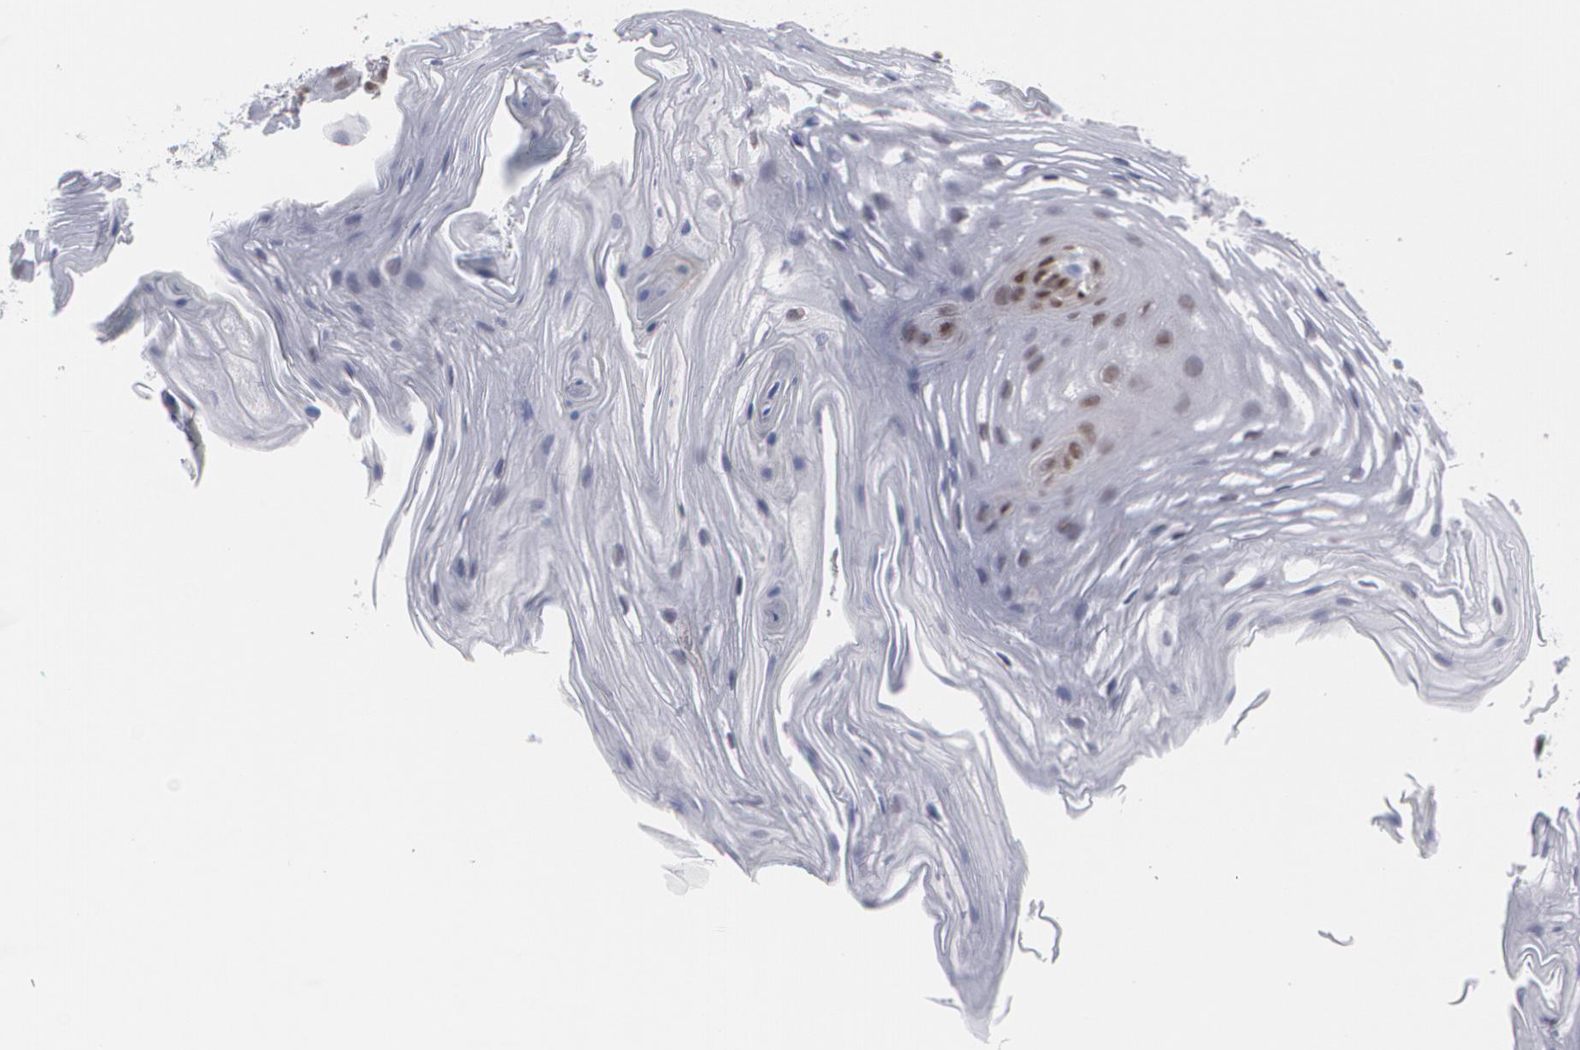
{"staining": {"intensity": "moderate", "quantity": "25%-75%", "location": "nuclear"}, "tissue": "oral mucosa", "cell_type": "Squamous epithelial cells", "image_type": "normal", "snomed": [{"axis": "morphology", "description": "Normal tissue, NOS"}, {"axis": "topography", "description": "Oral tissue"}], "caption": "Immunohistochemical staining of benign human oral mucosa reveals 25%-75% levels of moderate nuclear protein staining in about 25%-75% of squamous epithelial cells.", "gene": "MCL1", "patient": {"sex": "male", "age": 62}}